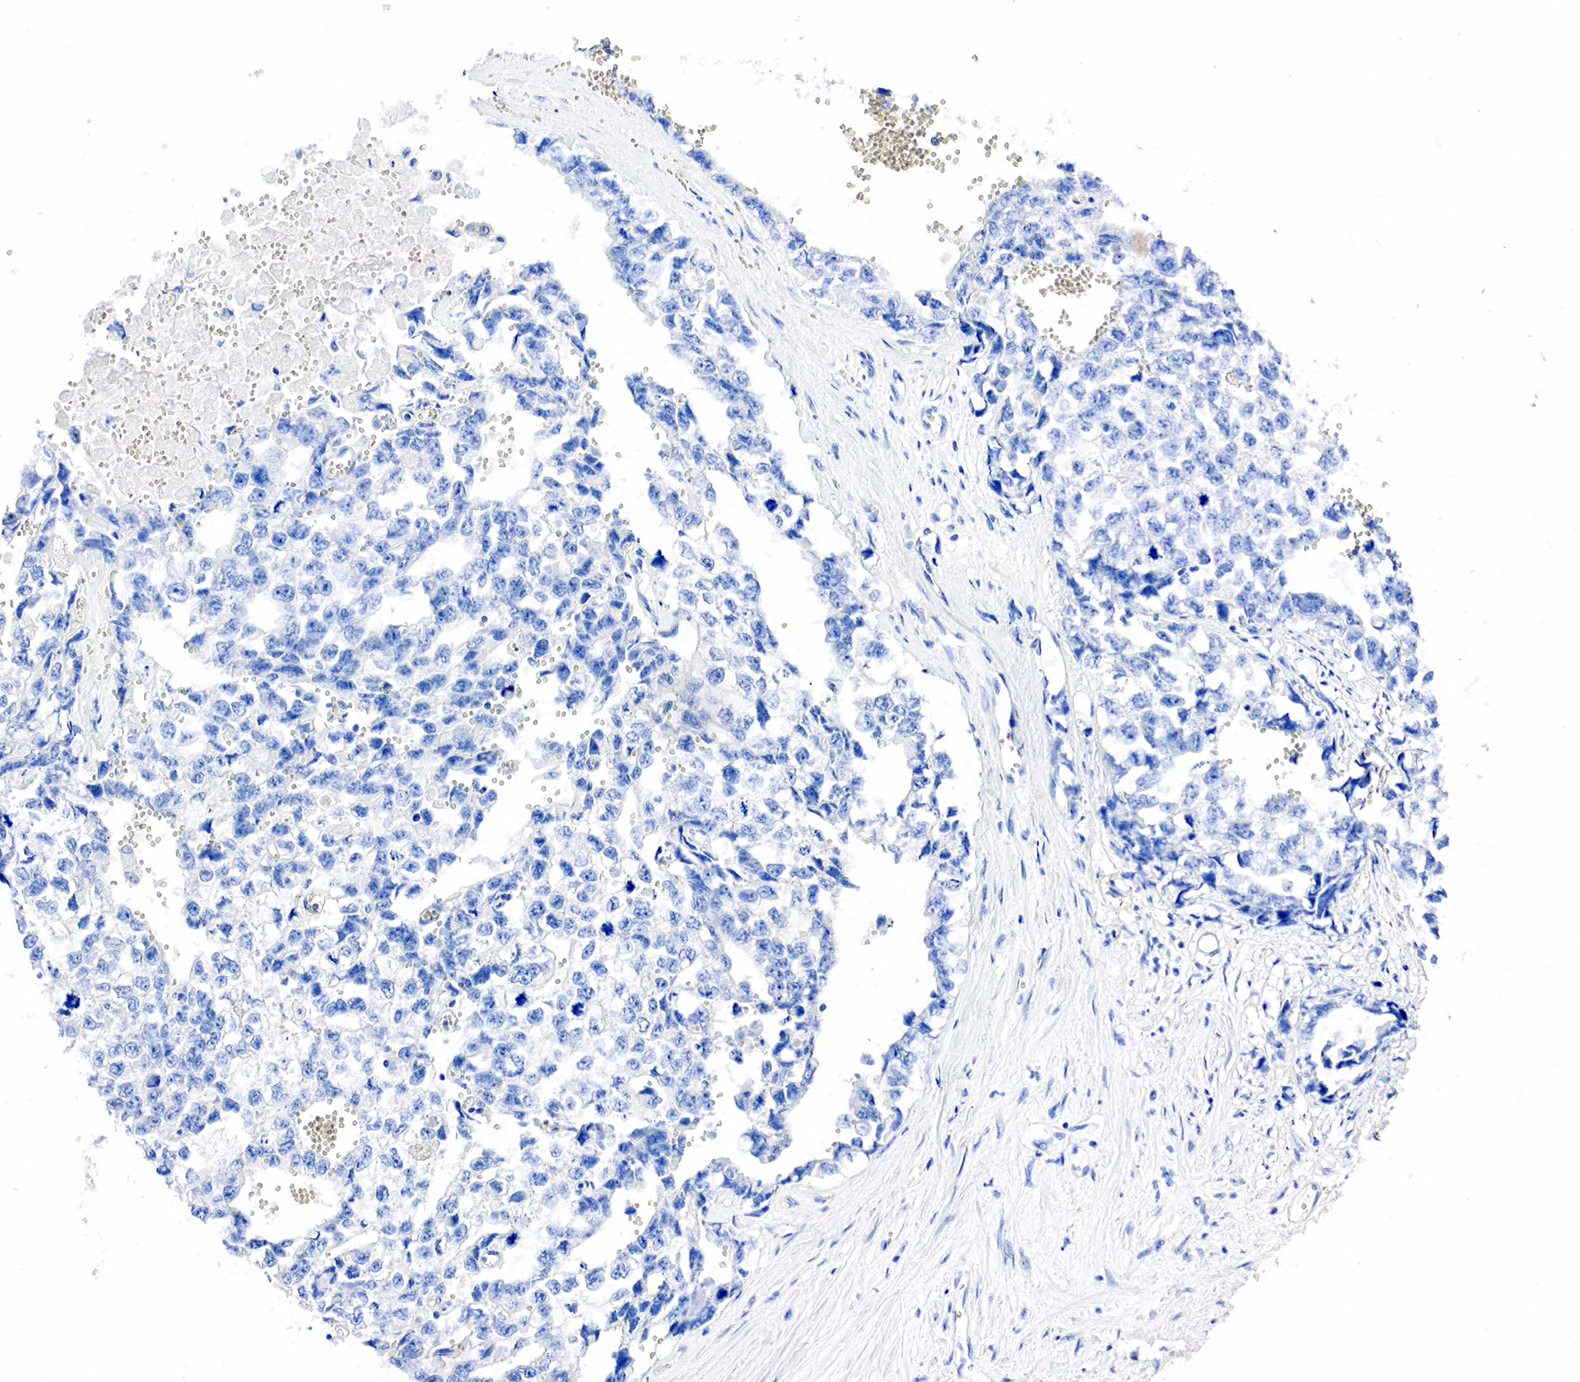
{"staining": {"intensity": "negative", "quantity": "none", "location": "none"}, "tissue": "testis cancer", "cell_type": "Tumor cells", "image_type": "cancer", "snomed": [{"axis": "morphology", "description": "Carcinoma, Embryonal, NOS"}, {"axis": "topography", "description": "Testis"}], "caption": "Testis cancer was stained to show a protein in brown. There is no significant positivity in tumor cells.", "gene": "SST", "patient": {"sex": "male", "age": 31}}